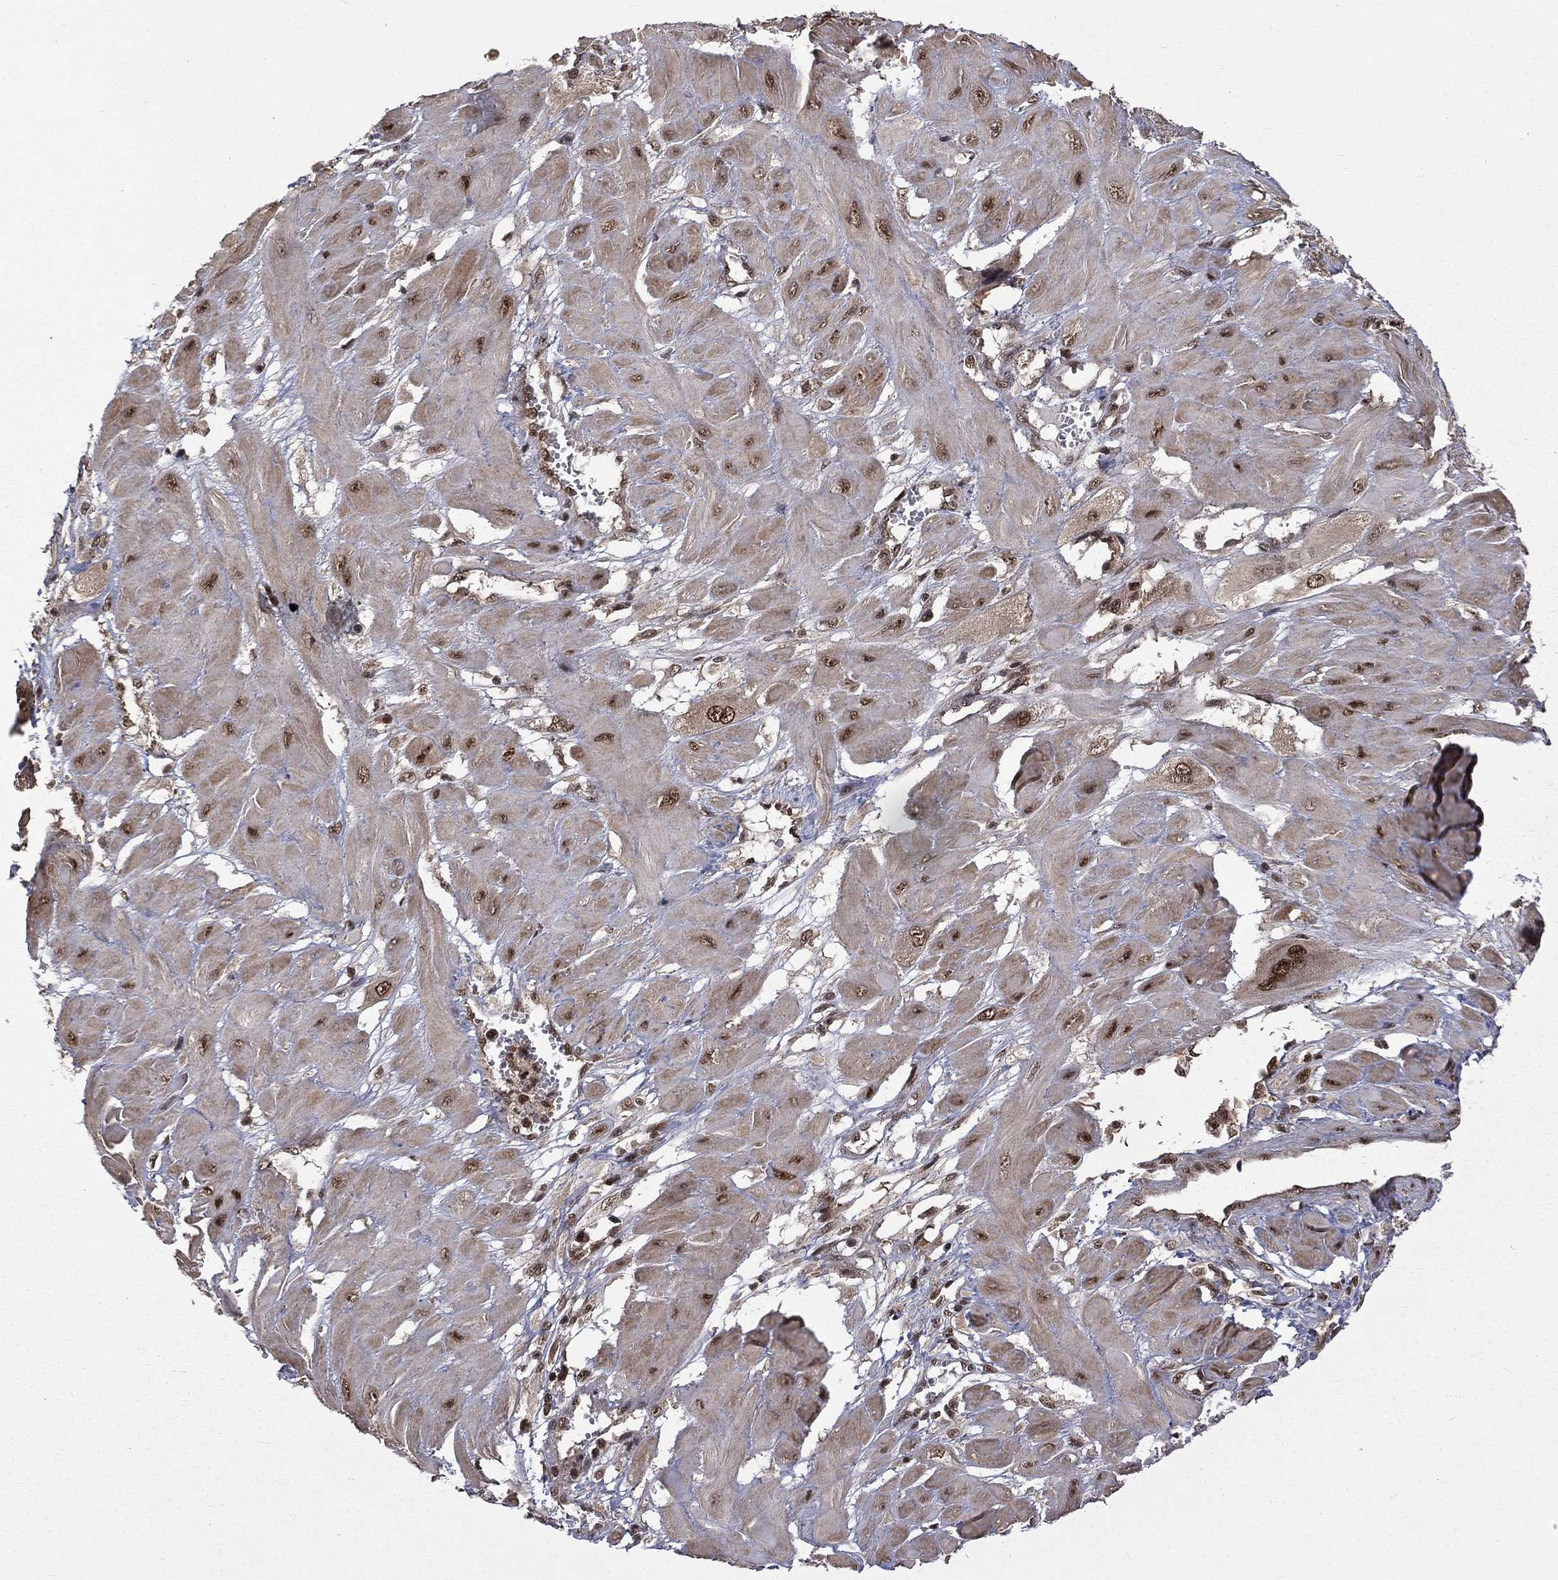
{"staining": {"intensity": "moderate", "quantity": ">75%", "location": "nuclear"}, "tissue": "cervical cancer", "cell_type": "Tumor cells", "image_type": "cancer", "snomed": [{"axis": "morphology", "description": "Squamous cell carcinoma, NOS"}, {"axis": "topography", "description": "Cervix"}], "caption": "Approximately >75% of tumor cells in cervical cancer (squamous cell carcinoma) display moderate nuclear protein staining as visualized by brown immunohistochemical staining.", "gene": "JMJD6", "patient": {"sex": "female", "age": 34}}